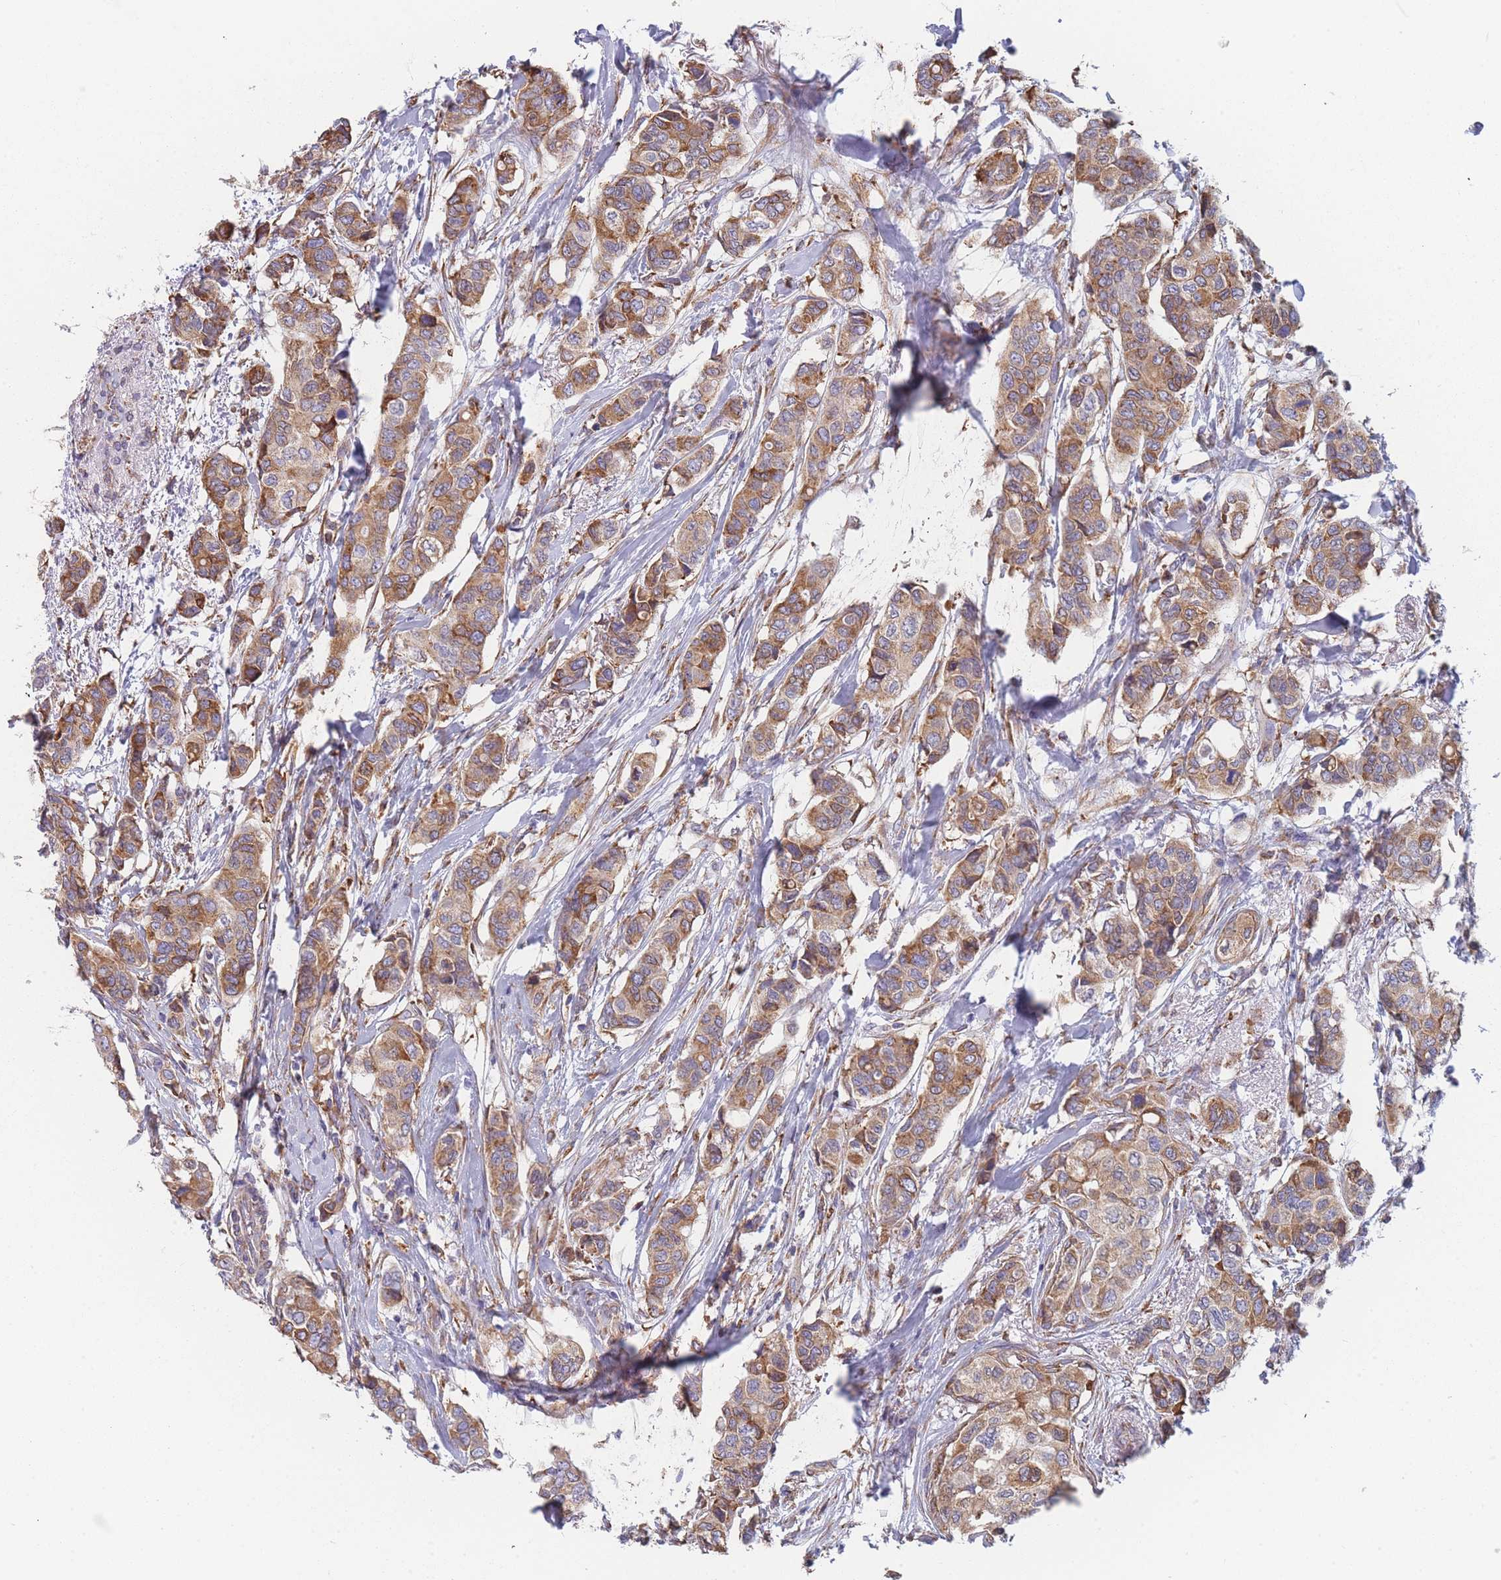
{"staining": {"intensity": "moderate", "quantity": ">75%", "location": "cytoplasmic/membranous"}, "tissue": "breast cancer", "cell_type": "Tumor cells", "image_type": "cancer", "snomed": [{"axis": "morphology", "description": "Lobular carcinoma"}, {"axis": "topography", "description": "Breast"}], "caption": "Immunohistochemical staining of human breast lobular carcinoma reveals moderate cytoplasmic/membranous protein staining in about >75% of tumor cells.", "gene": "OR7C2", "patient": {"sex": "female", "age": 51}}